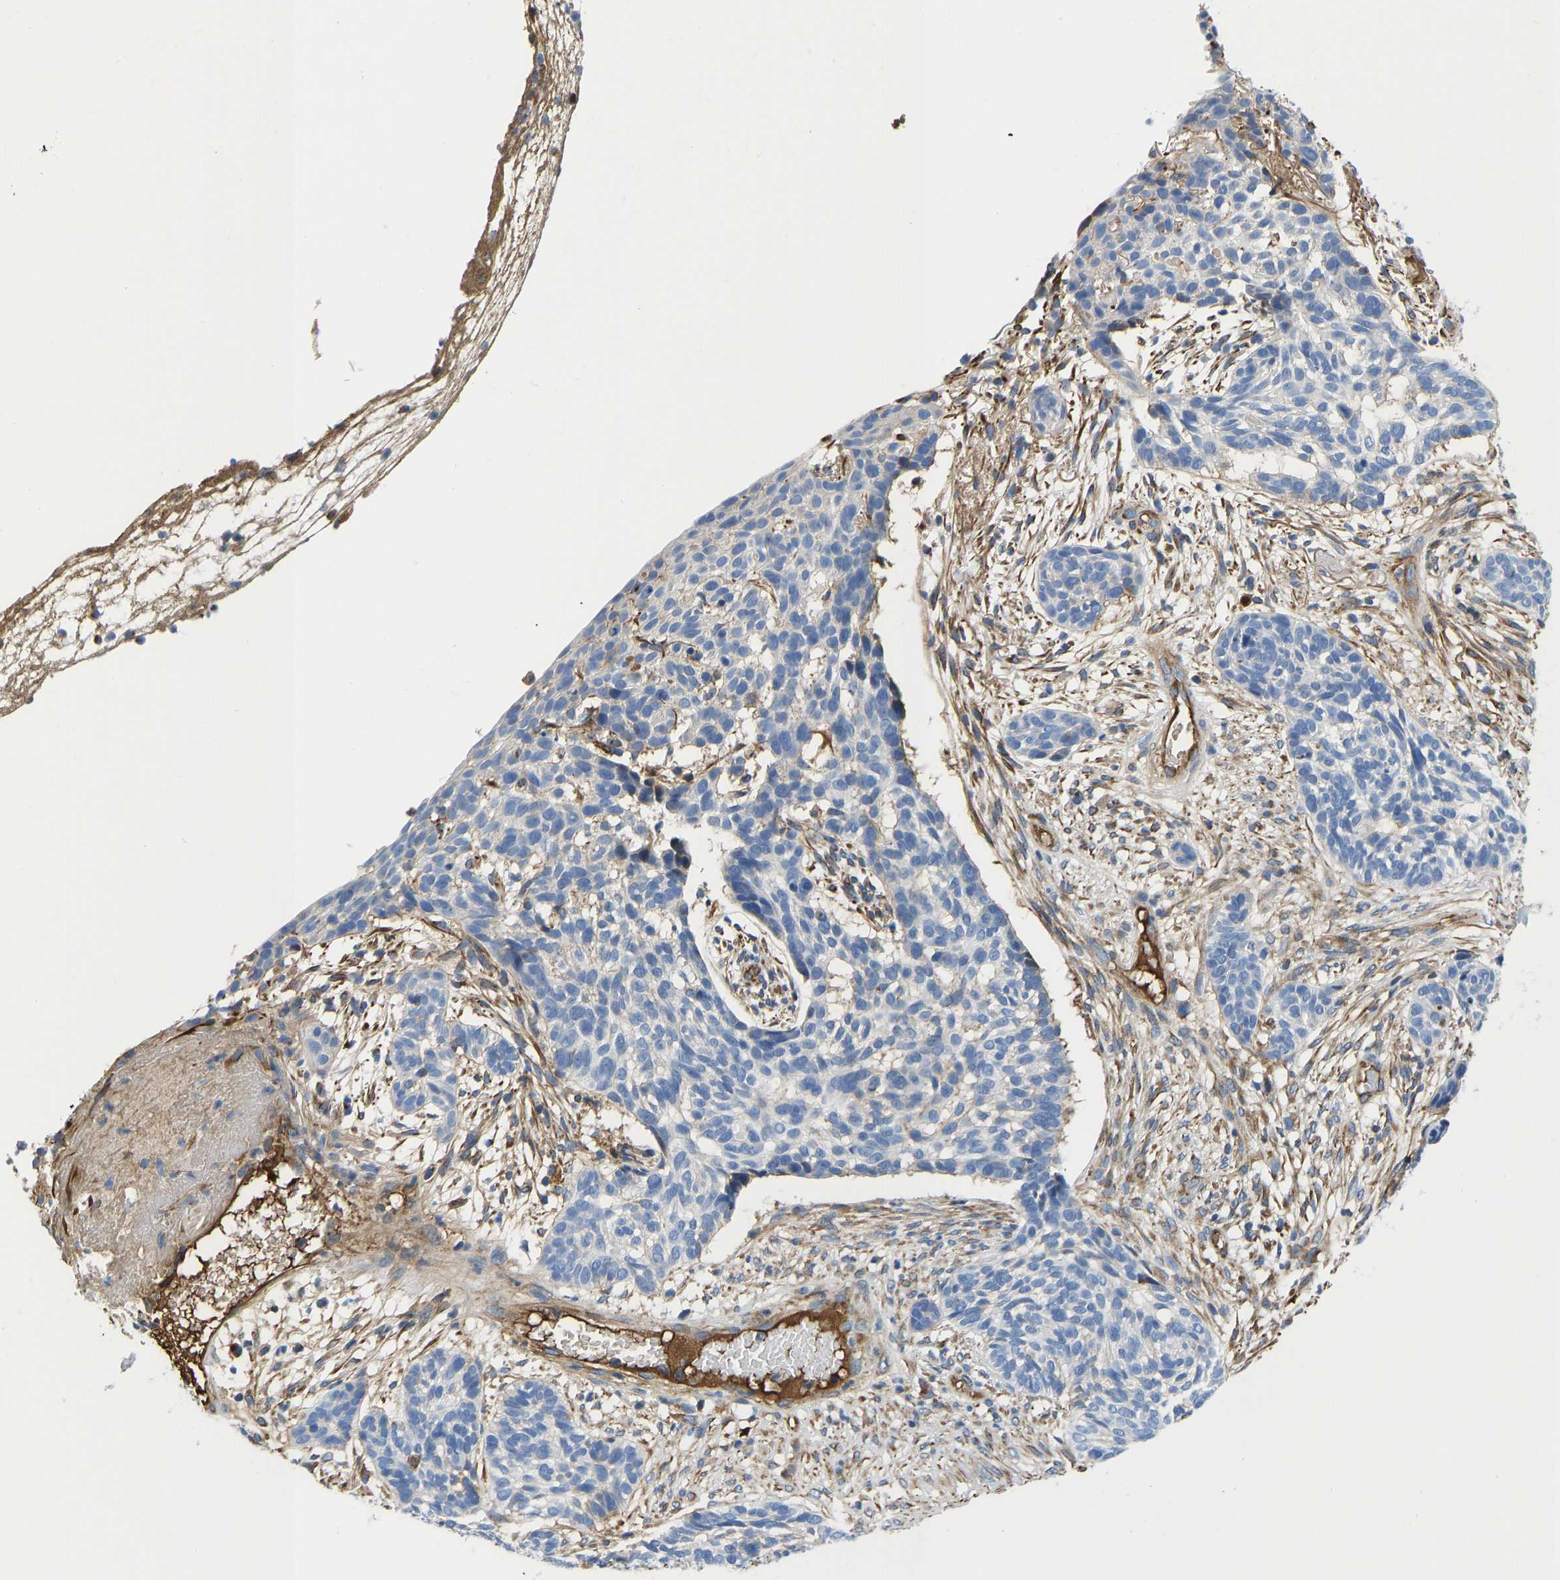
{"staining": {"intensity": "negative", "quantity": "none", "location": "none"}, "tissue": "skin cancer", "cell_type": "Tumor cells", "image_type": "cancer", "snomed": [{"axis": "morphology", "description": "Basal cell carcinoma"}, {"axis": "topography", "description": "Skin"}], "caption": "Tumor cells are negative for protein expression in human skin basal cell carcinoma.", "gene": "HSPG2", "patient": {"sex": "male", "age": 85}}